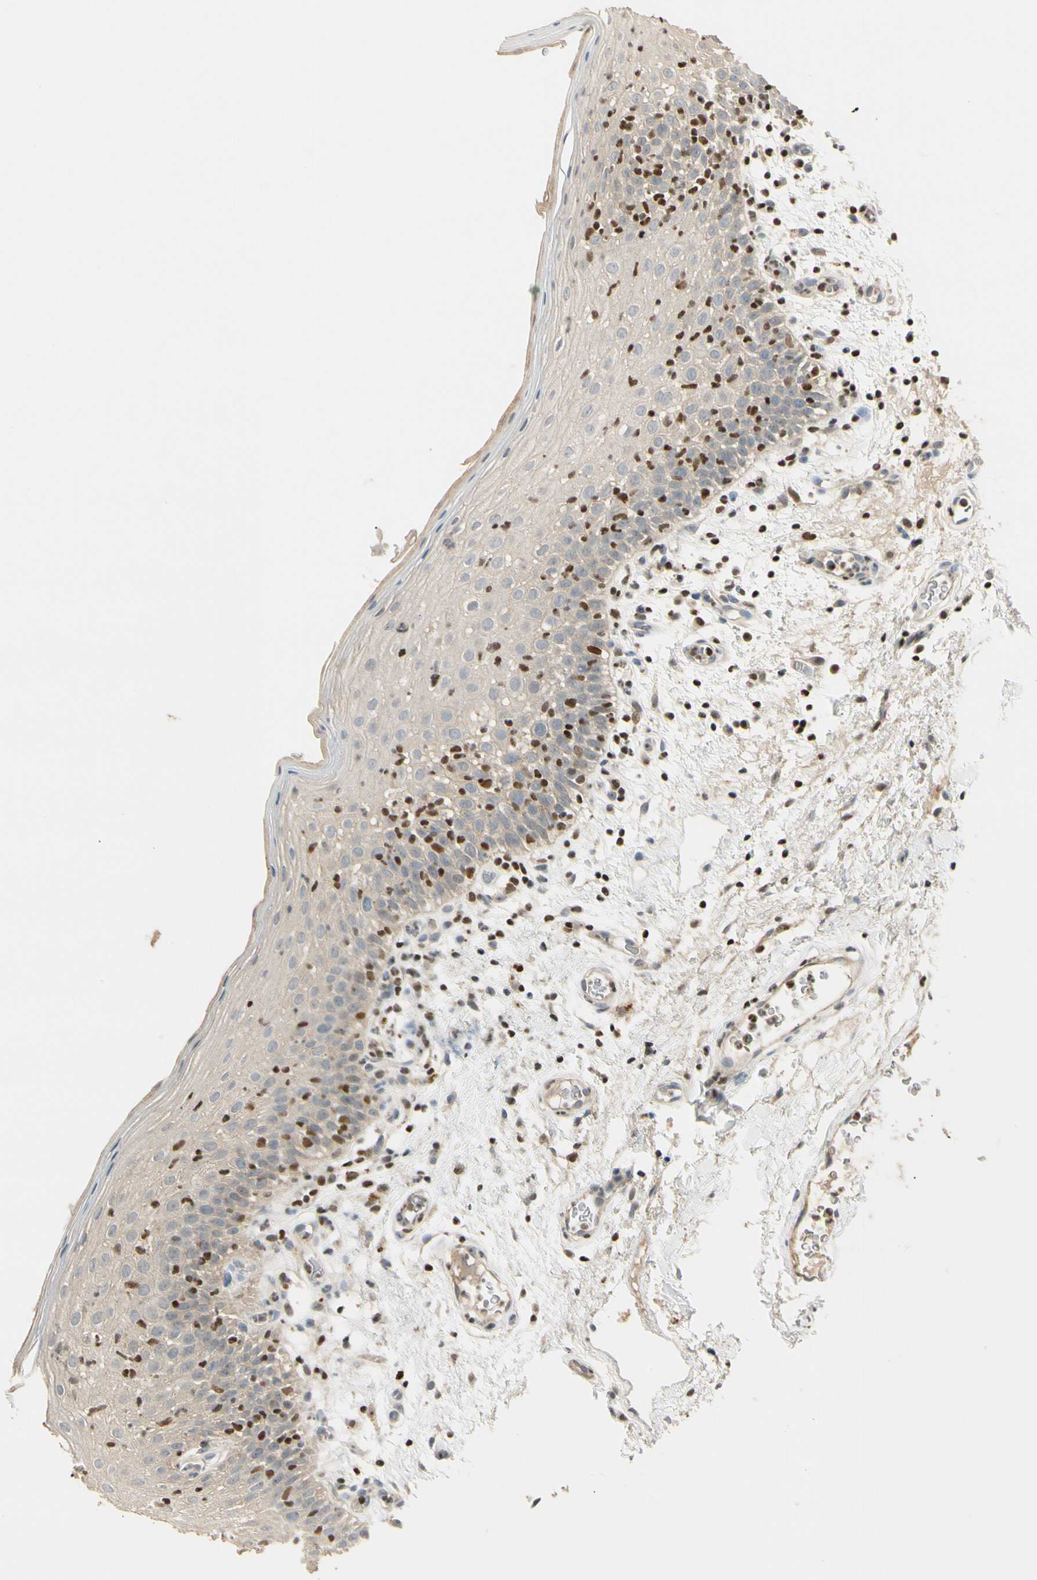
{"staining": {"intensity": "weak", "quantity": ">75%", "location": "cytoplasmic/membranous"}, "tissue": "oral mucosa", "cell_type": "Squamous epithelial cells", "image_type": "normal", "snomed": [{"axis": "morphology", "description": "Normal tissue, NOS"}, {"axis": "morphology", "description": "Squamous cell carcinoma, NOS"}, {"axis": "topography", "description": "Skeletal muscle"}, {"axis": "topography", "description": "Oral tissue"}], "caption": "DAB immunohistochemical staining of normal oral mucosa displays weak cytoplasmic/membranous protein expression in approximately >75% of squamous epithelial cells. (Stains: DAB (3,3'-diaminobenzidine) in brown, nuclei in blue, Microscopy: brightfield microscopy at high magnification).", "gene": "NFYA", "patient": {"sex": "male", "age": 71}}